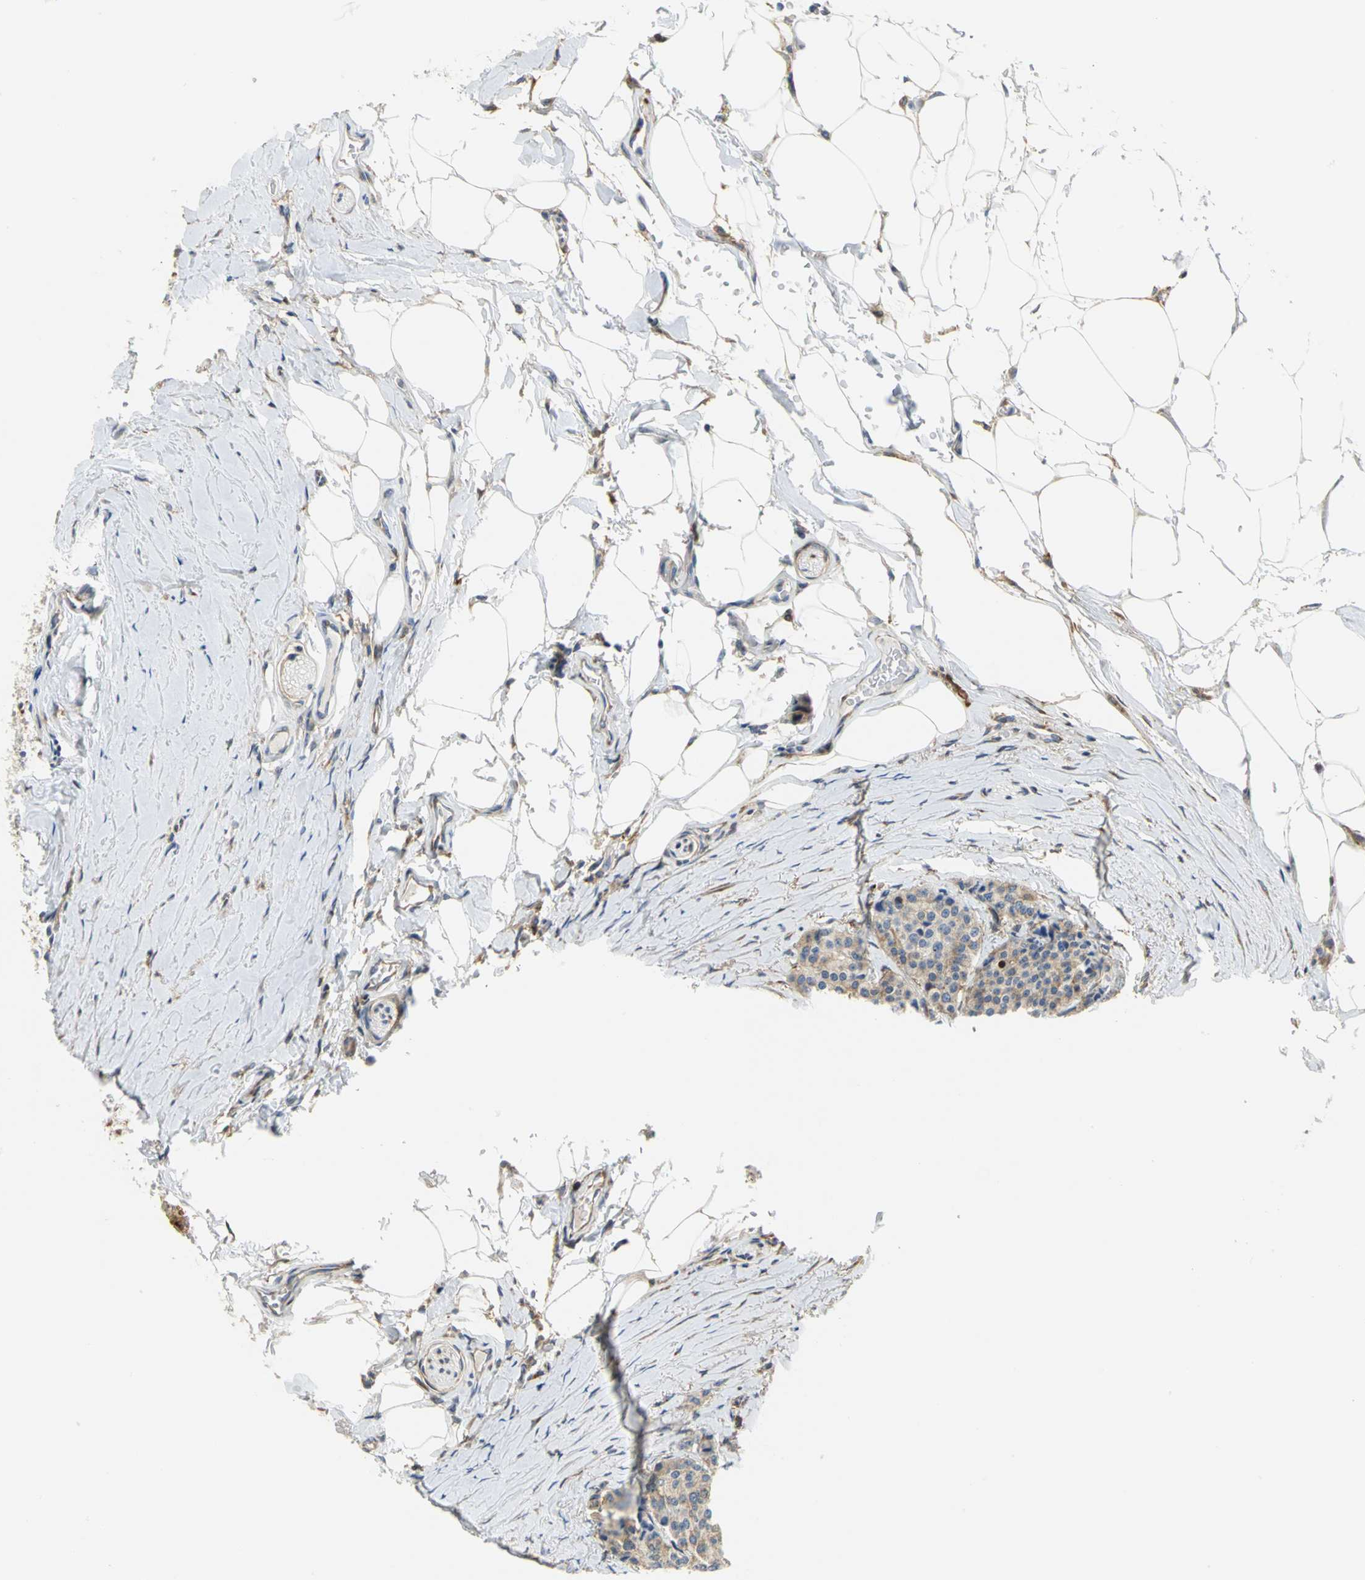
{"staining": {"intensity": "weak", "quantity": ">75%", "location": "cytoplasmic/membranous"}, "tissue": "carcinoid", "cell_type": "Tumor cells", "image_type": "cancer", "snomed": [{"axis": "morphology", "description": "Carcinoid, malignant, NOS"}, {"axis": "topography", "description": "Colon"}], "caption": "Carcinoid (malignant) stained with immunohistochemistry (IHC) shows weak cytoplasmic/membranous staining in about >75% of tumor cells.", "gene": "YBX1", "patient": {"sex": "female", "age": 61}}